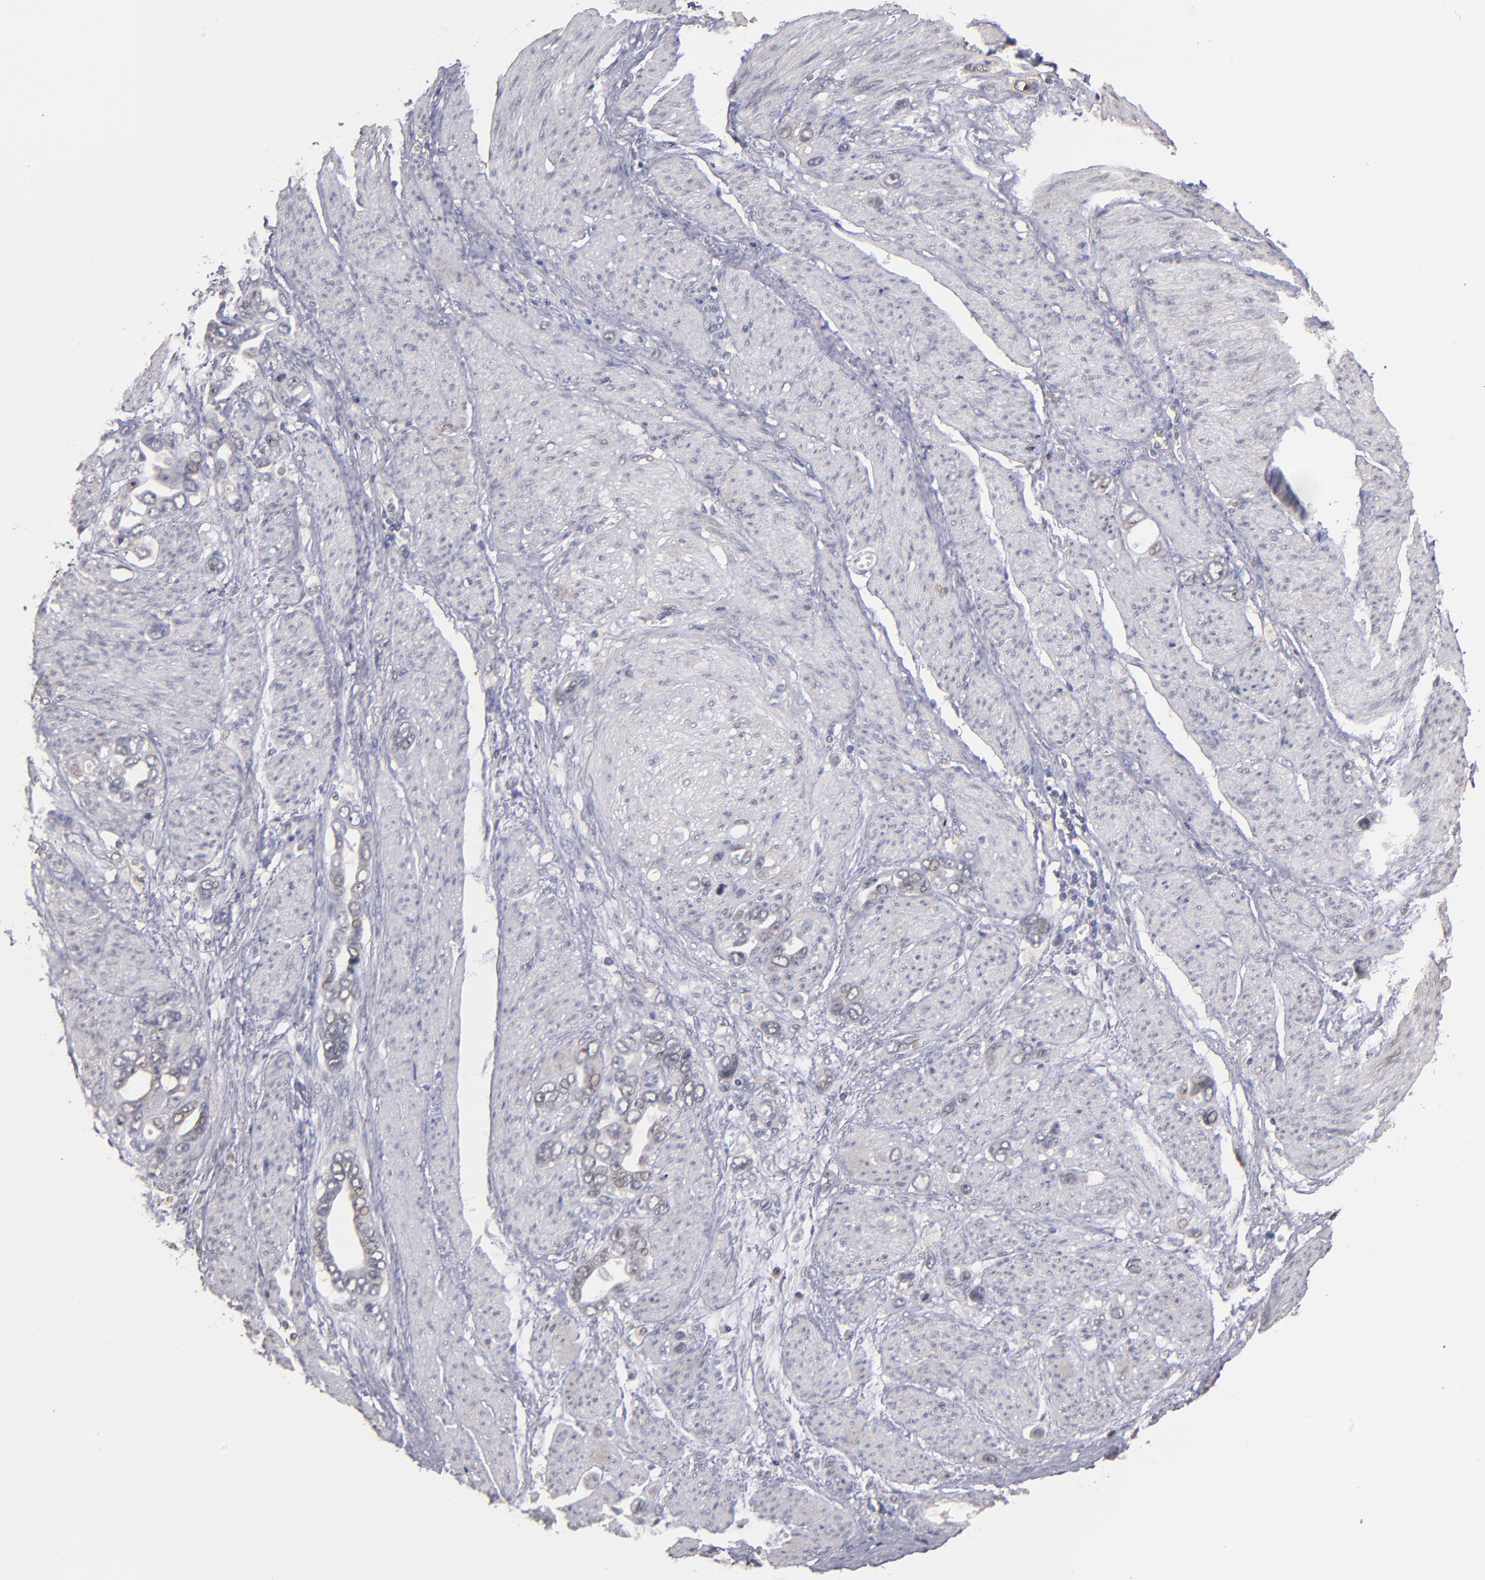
{"staining": {"intensity": "negative", "quantity": "none", "location": "none"}, "tissue": "stomach cancer", "cell_type": "Tumor cells", "image_type": "cancer", "snomed": [{"axis": "morphology", "description": "Adenocarcinoma, NOS"}, {"axis": "topography", "description": "Stomach"}], "caption": "IHC of human stomach adenocarcinoma exhibits no expression in tumor cells. (Stains: DAB (3,3'-diaminobenzidine) immunohistochemistry (IHC) with hematoxylin counter stain, Microscopy: brightfield microscopy at high magnification).", "gene": "PSMD10", "patient": {"sex": "male", "age": 78}}